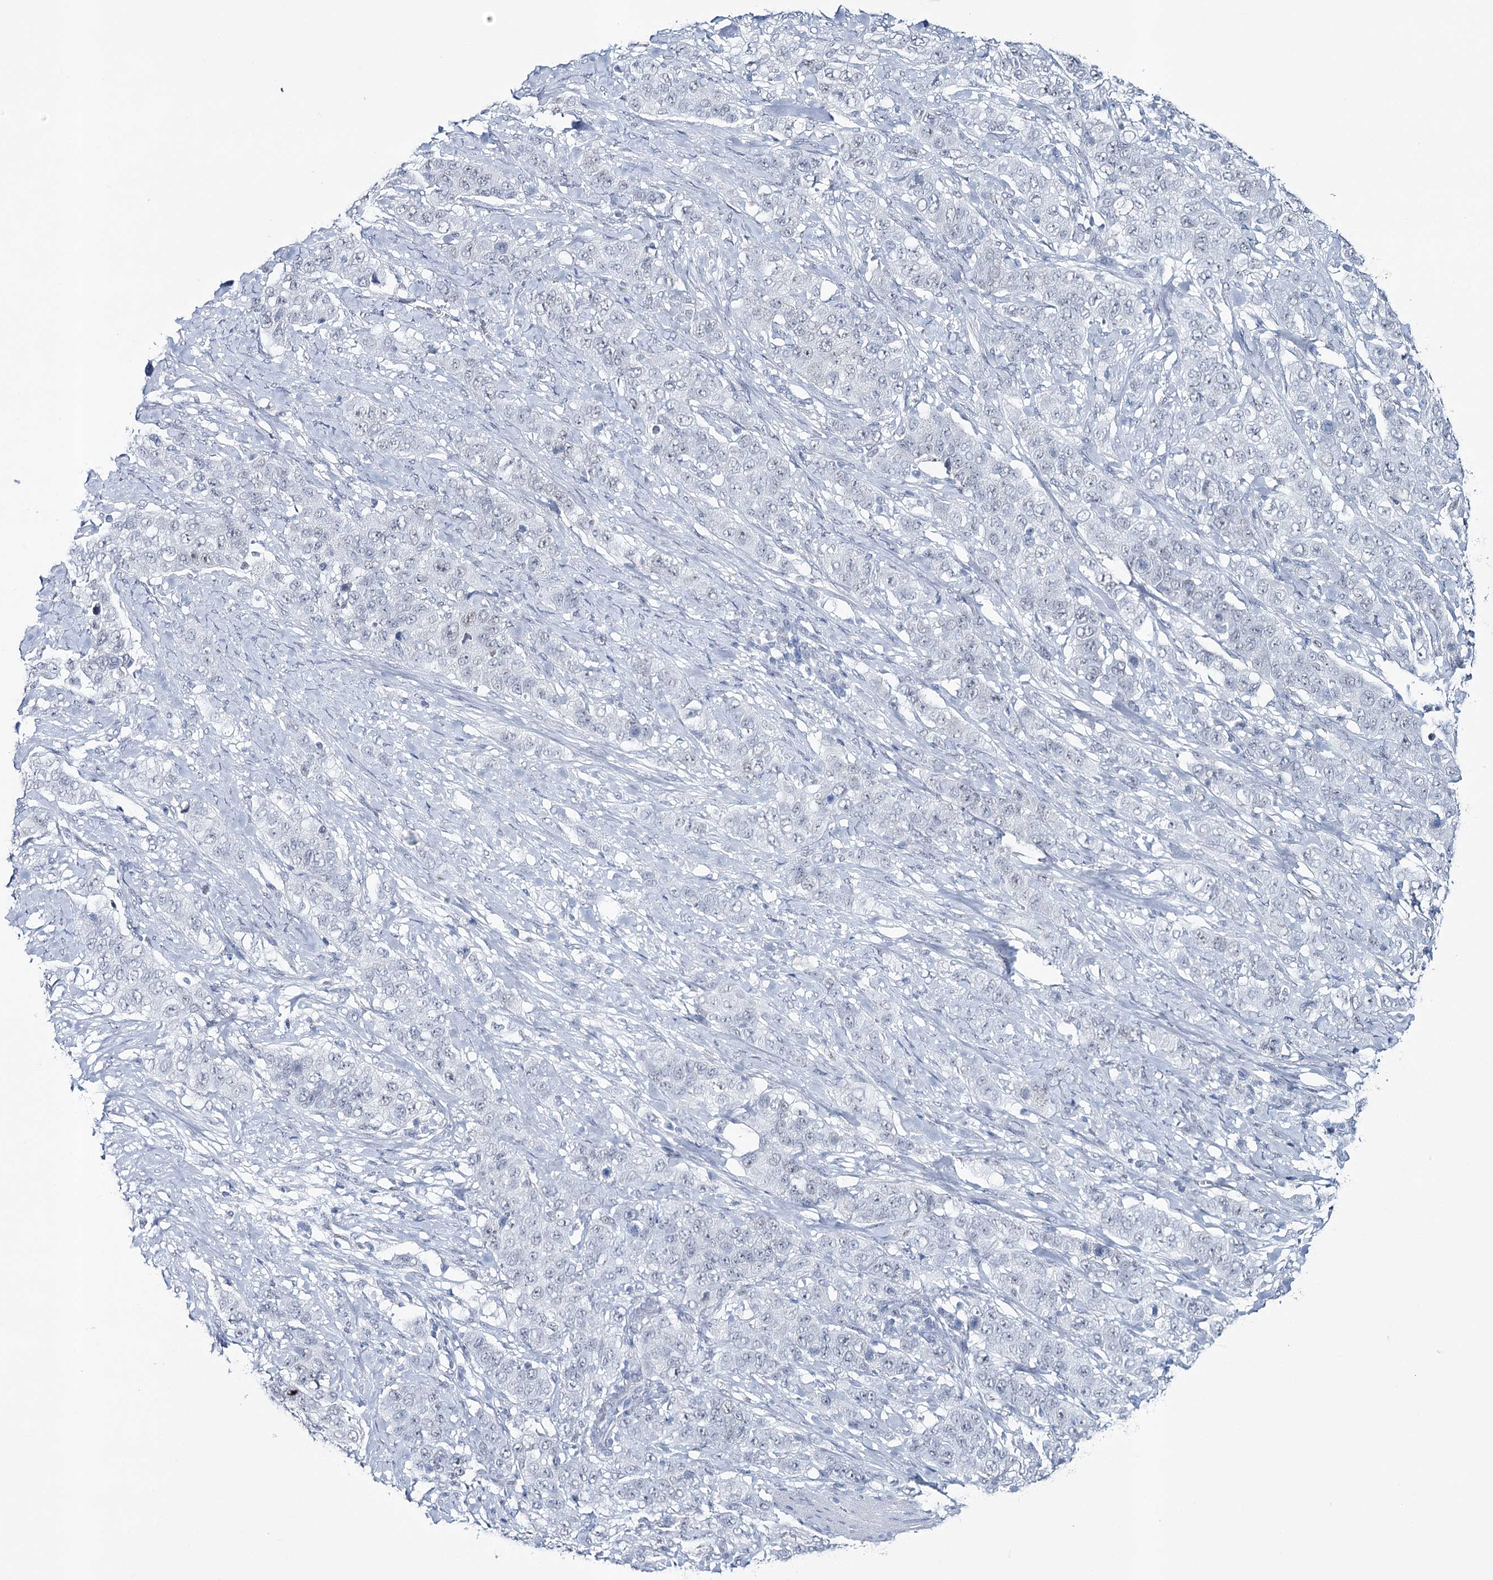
{"staining": {"intensity": "negative", "quantity": "none", "location": "none"}, "tissue": "stomach cancer", "cell_type": "Tumor cells", "image_type": "cancer", "snomed": [{"axis": "morphology", "description": "Adenocarcinoma, NOS"}, {"axis": "topography", "description": "Stomach"}], "caption": "DAB immunohistochemical staining of stomach adenocarcinoma shows no significant staining in tumor cells.", "gene": "ZC3H8", "patient": {"sex": "male", "age": 48}}